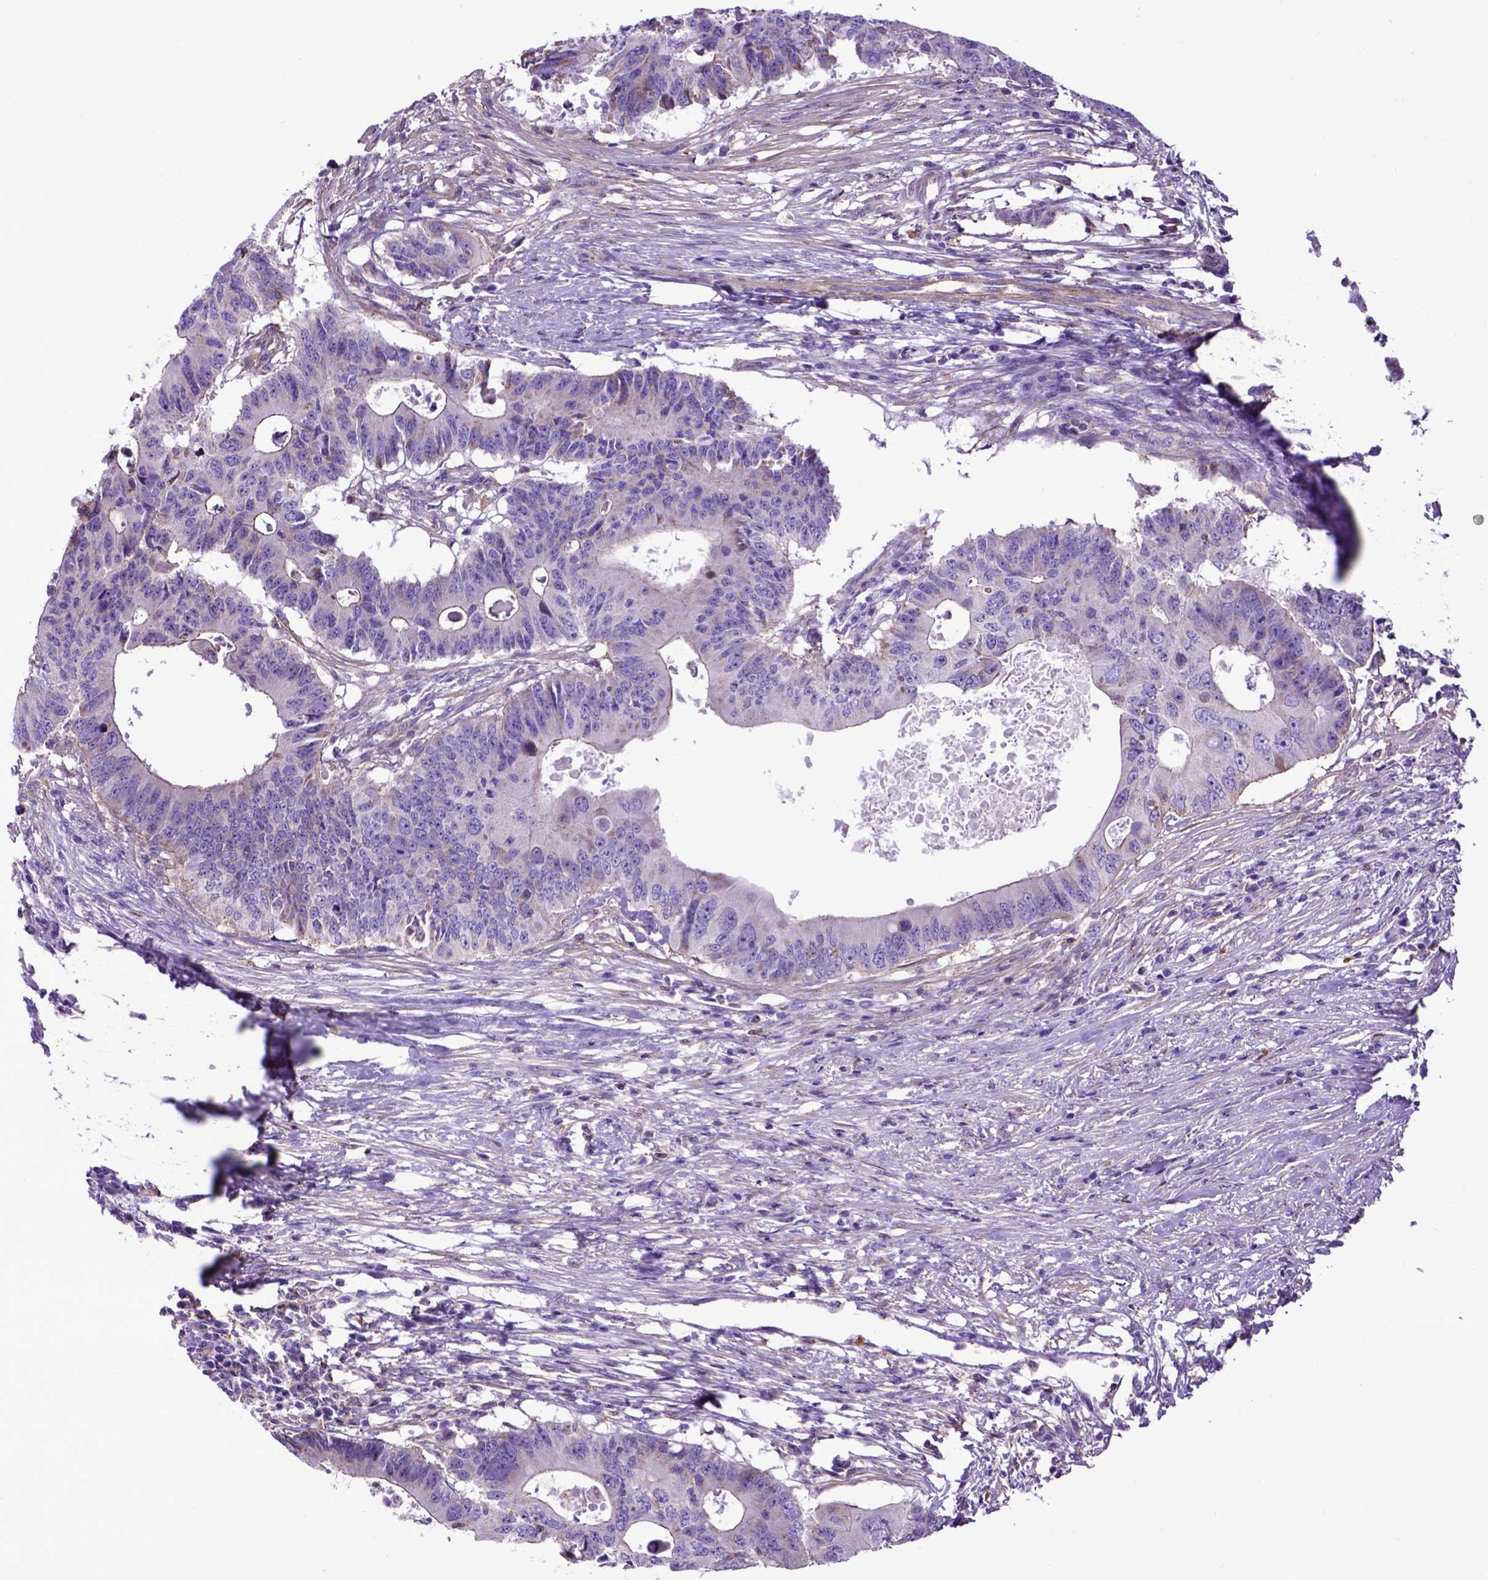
{"staining": {"intensity": "negative", "quantity": "none", "location": "none"}, "tissue": "colorectal cancer", "cell_type": "Tumor cells", "image_type": "cancer", "snomed": [{"axis": "morphology", "description": "Adenocarcinoma, NOS"}, {"axis": "topography", "description": "Colon"}], "caption": "Tumor cells show no significant protein staining in colorectal cancer (adenocarcinoma).", "gene": "ASAH2", "patient": {"sex": "male", "age": 71}}